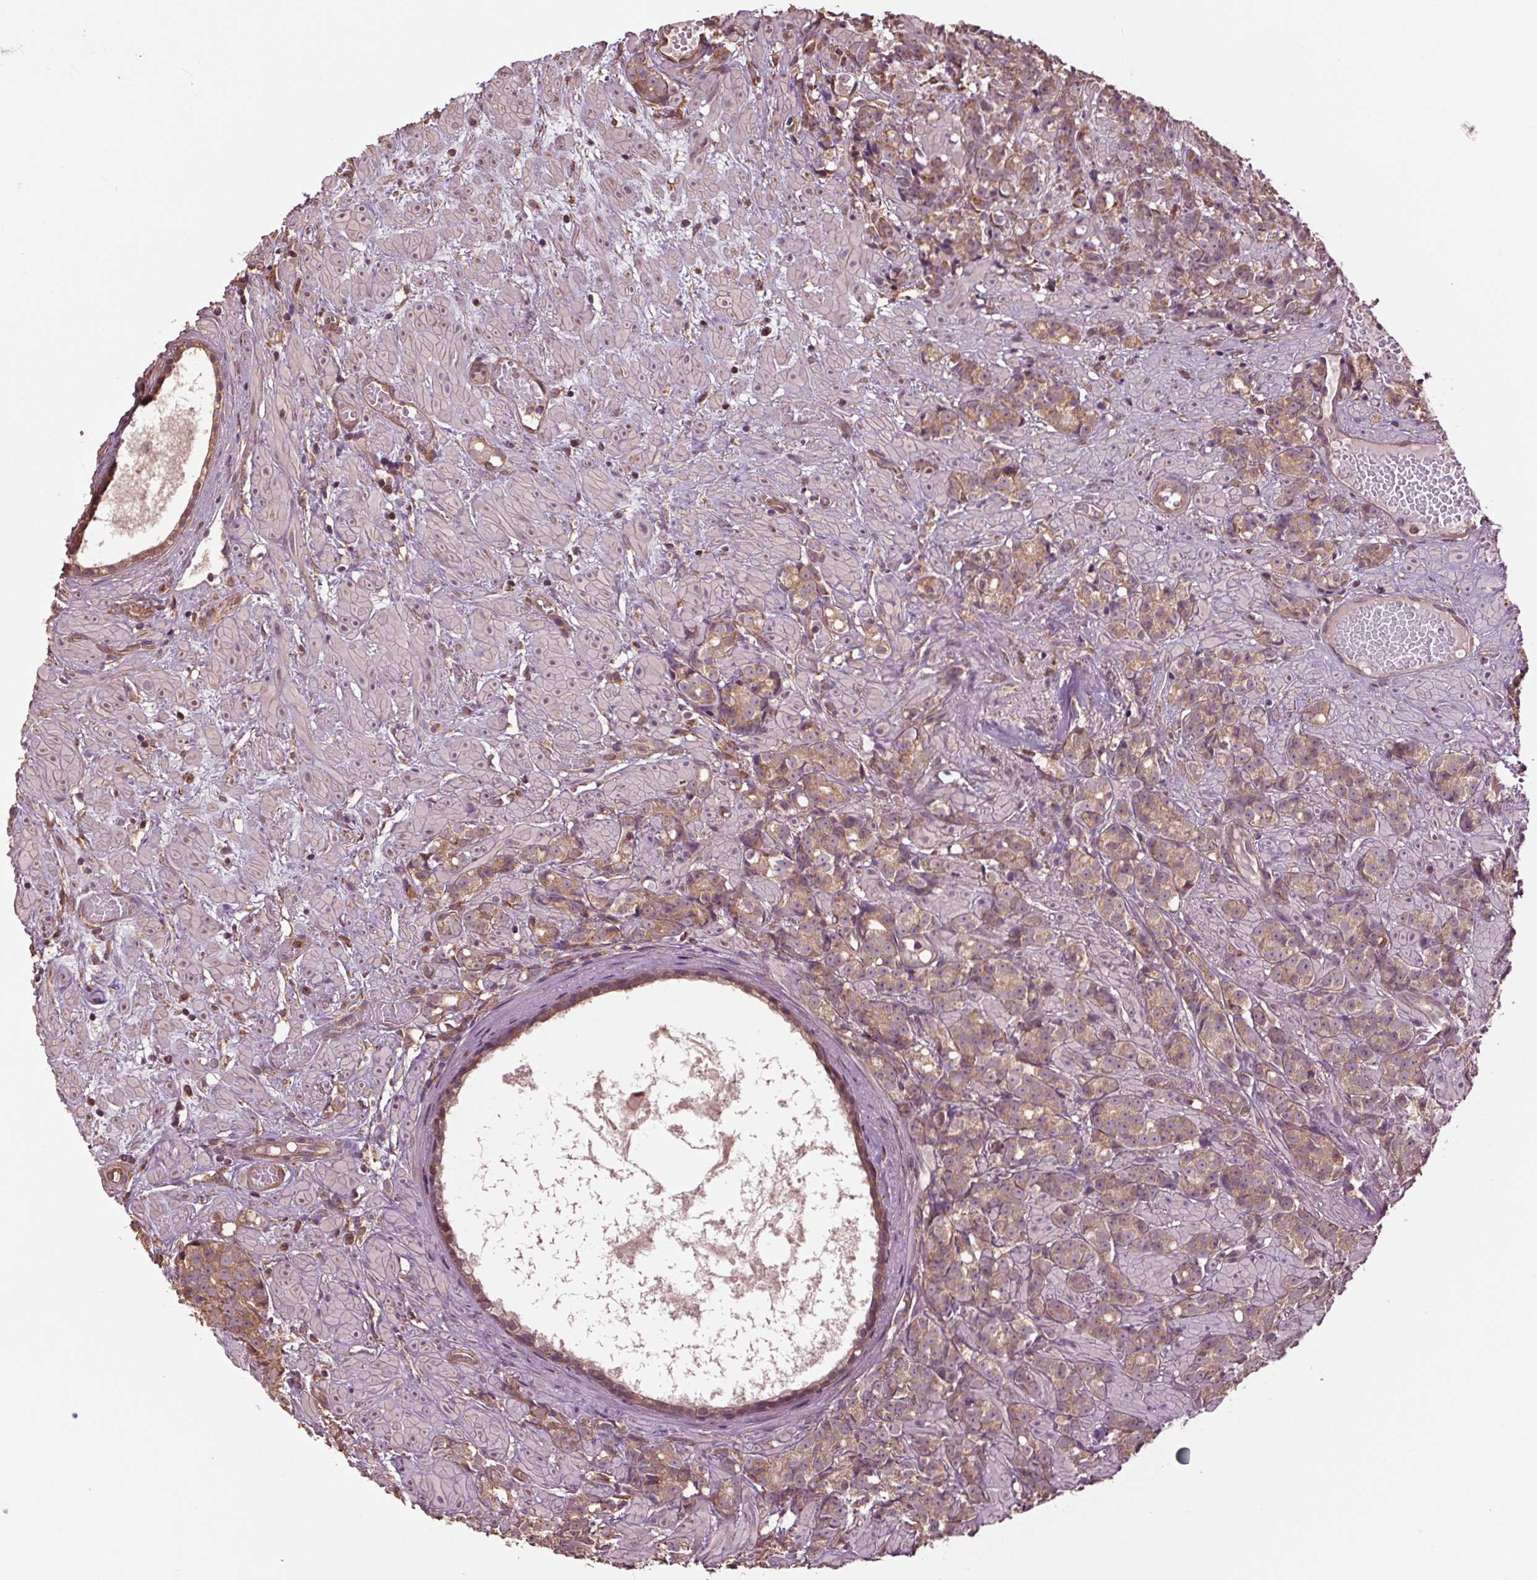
{"staining": {"intensity": "weak", "quantity": ">75%", "location": "cytoplasmic/membranous"}, "tissue": "prostate cancer", "cell_type": "Tumor cells", "image_type": "cancer", "snomed": [{"axis": "morphology", "description": "Adenocarcinoma, High grade"}, {"axis": "topography", "description": "Prostate"}], "caption": "Human prostate cancer stained with a brown dye shows weak cytoplasmic/membranous positive expression in approximately >75% of tumor cells.", "gene": "RNPEP", "patient": {"sex": "male", "age": 81}}